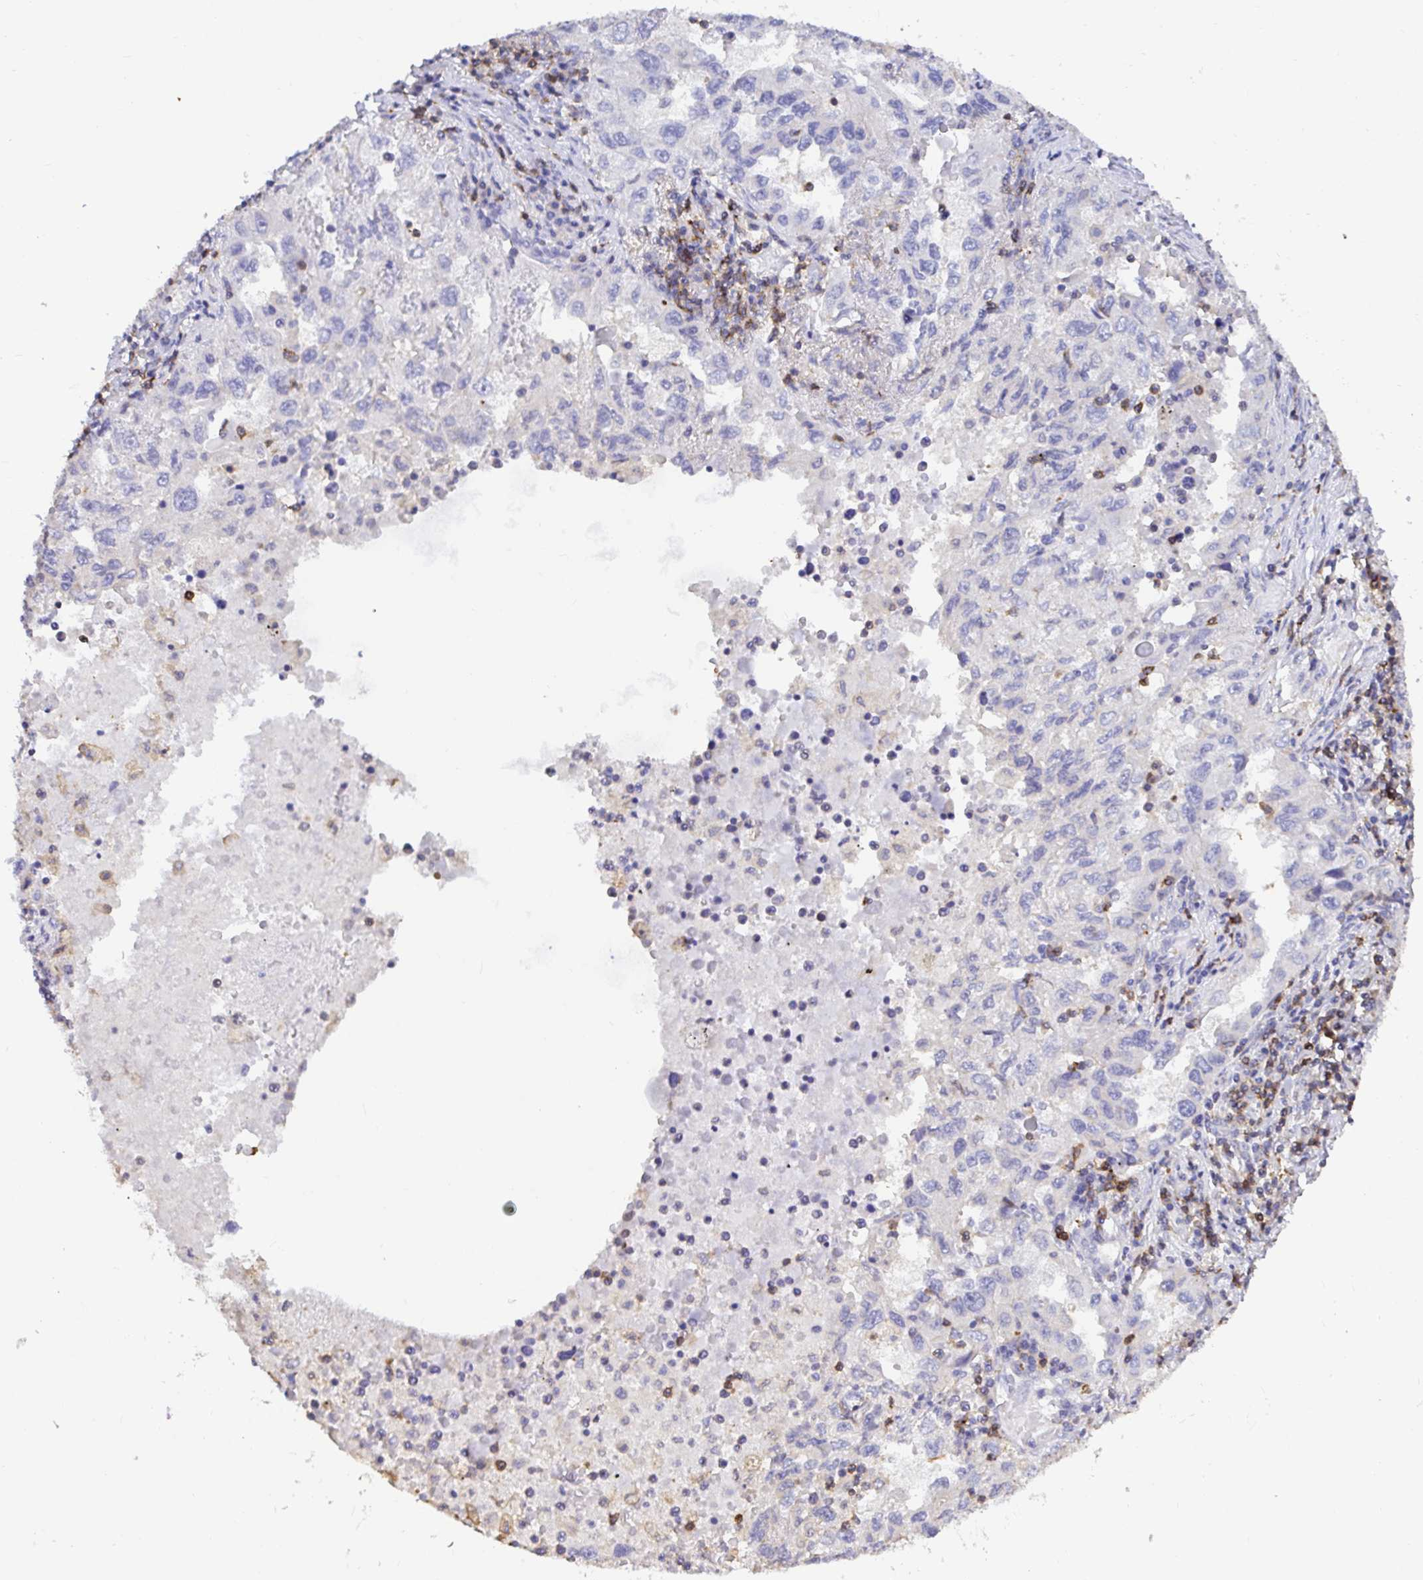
{"staining": {"intensity": "negative", "quantity": "none", "location": "none"}, "tissue": "lung cancer", "cell_type": "Tumor cells", "image_type": "cancer", "snomed": [{"axis": "morphology", "description": "Adenocarcinoma, NOS"}, {"axis": "topography", "description": "Lung"}], "caption": "Tumor cells are negative for brown protein staining in lung cancer. (DAB (3,3'-diaminobenzidine) immunohistochemistry, high magnification).", "gene": "SKAP1", "patient": {"sex": "female", "age": 73}}